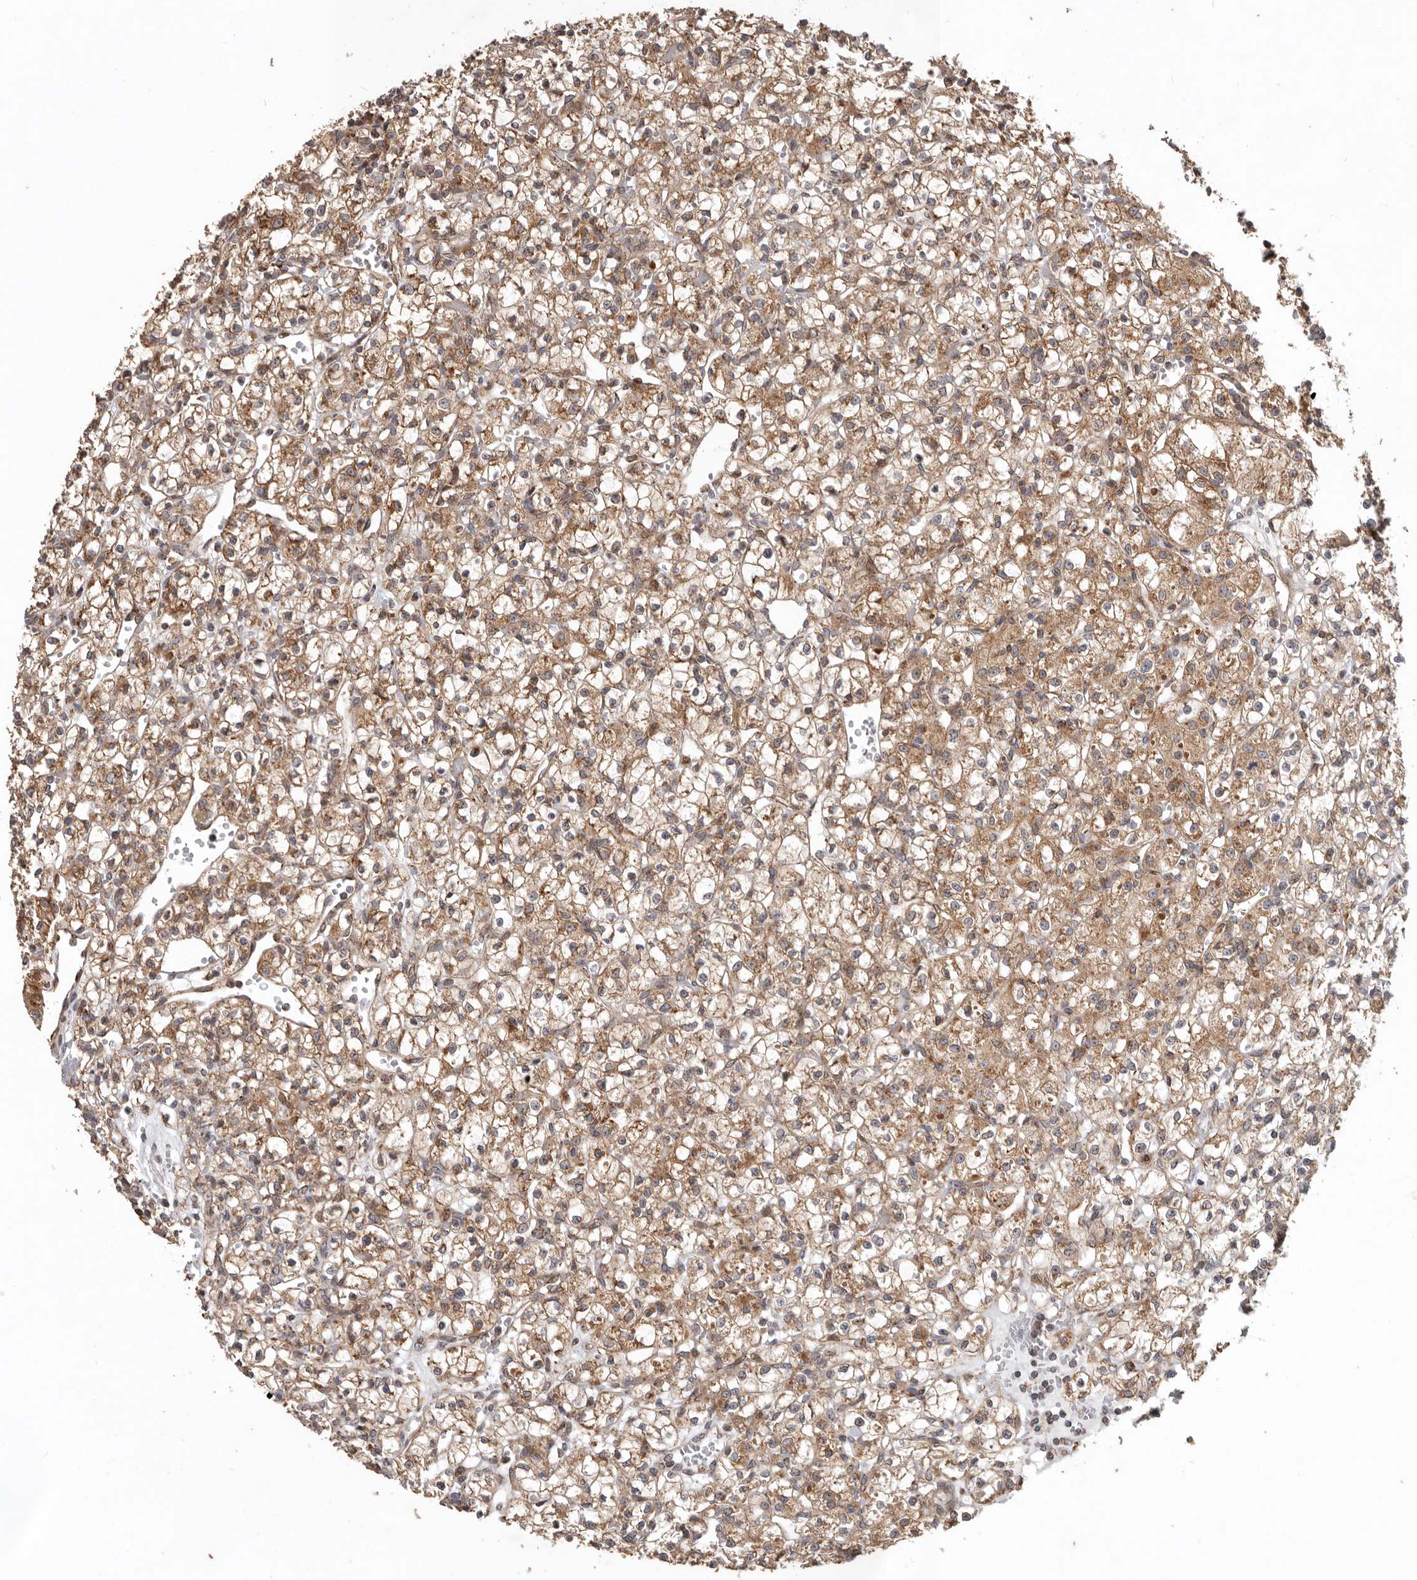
{"staining": {"intensity": "moderate", "quantity": ">75%", "location": "cytoplasmic/membranous"}, "tissue": "renal cancer", "cell_type": "Tumor cells", "image_type": "cancer", "snomed": [{"axis": "morphology", "description": "Adenocarcinoma, NOS"}, {"axis": "topography", "description": "Kidney"}], "caption": "Immunohistochemical staining of human renal cancer (adenocarcinoma) demonstrates medium levels of moderate cytoplasmic/membranous protein positivity in approximately >75% of tumor cells.", "gene": "MRPS10", "patient": {"sex": "female", "age": 59}}